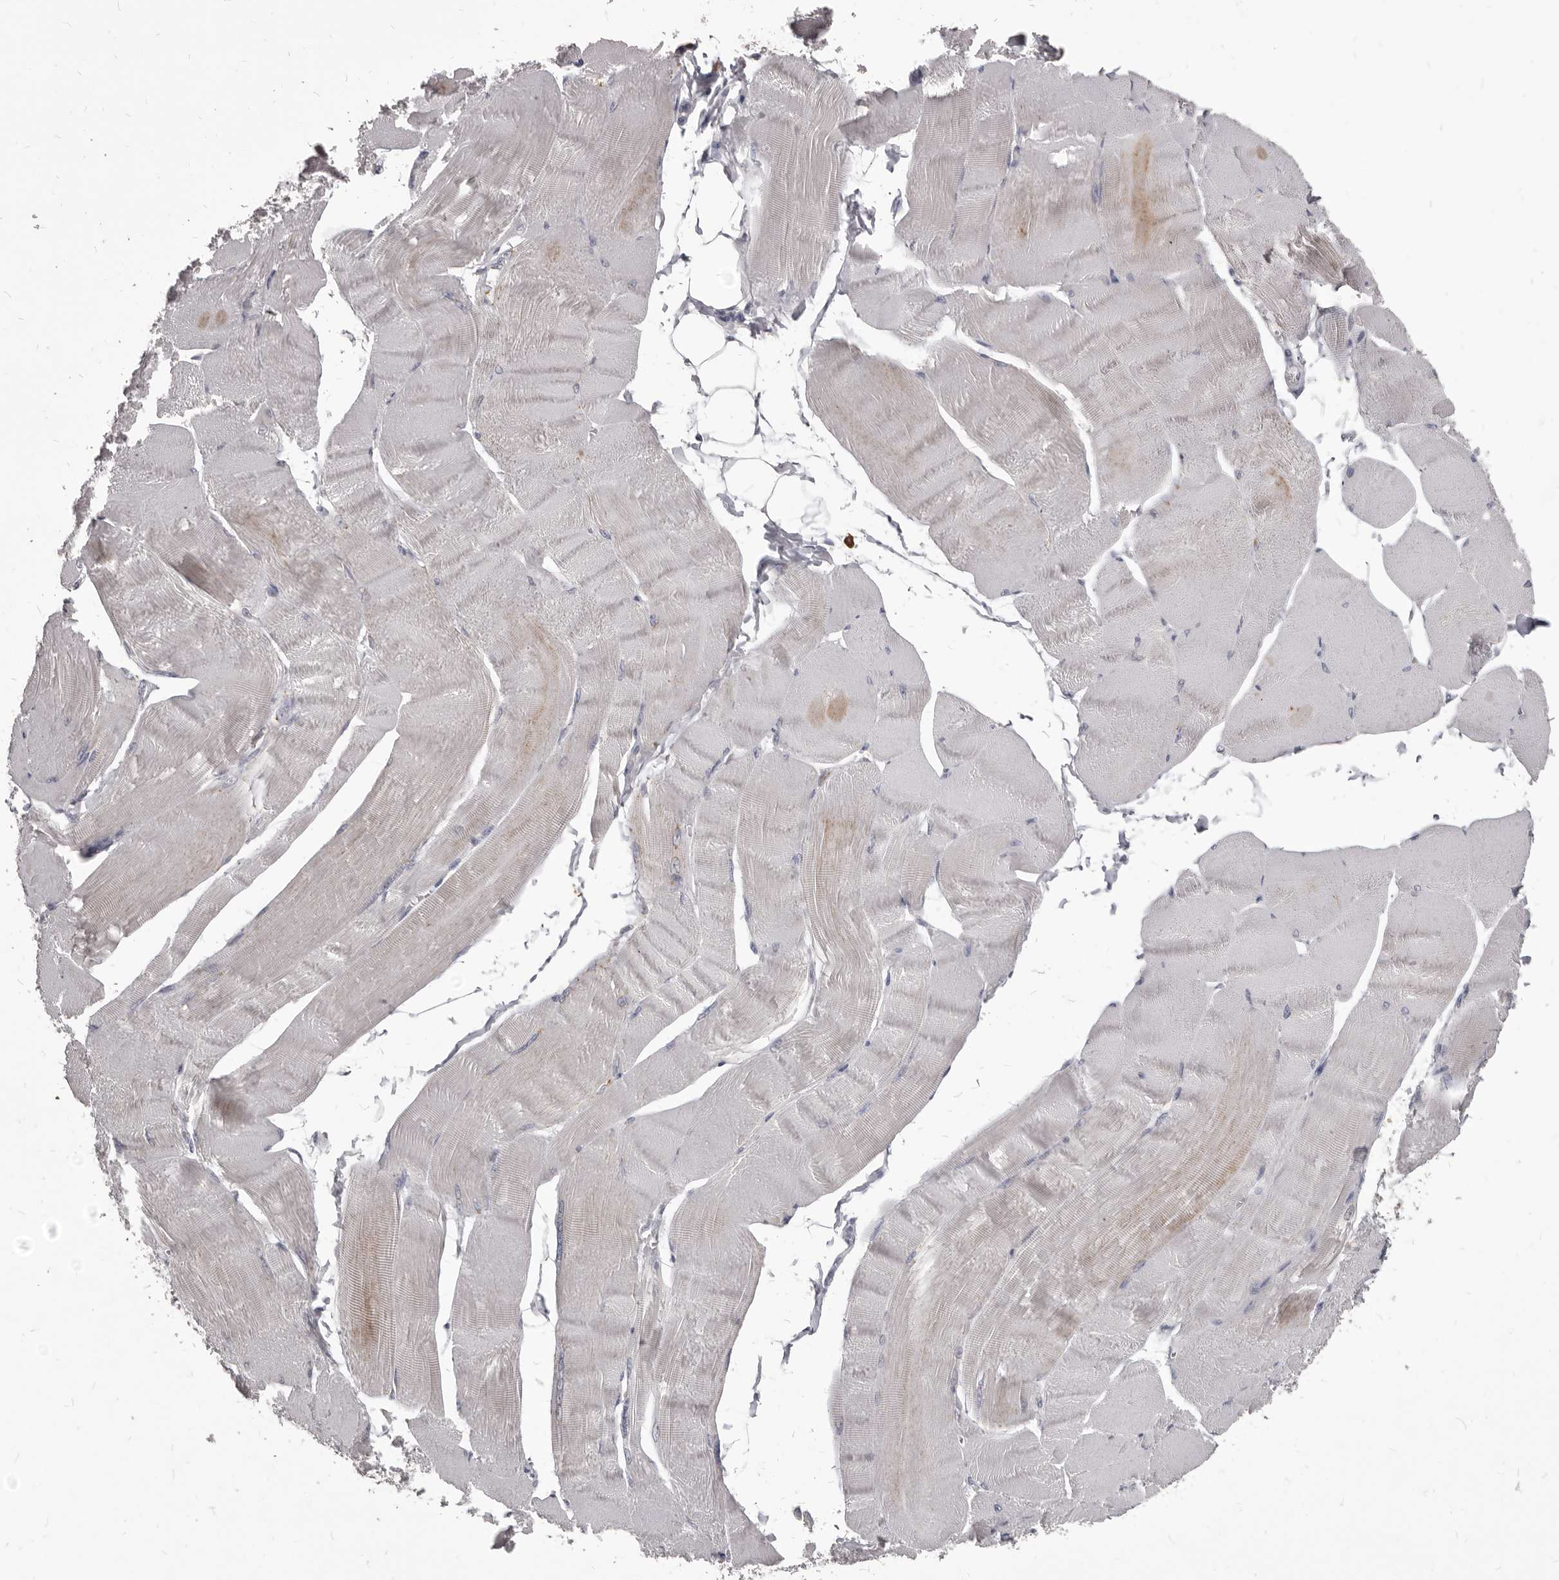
{"staining": {"intensity": "weak", "quantity": "<25%", "location": "cytoplasmic/membranous"}, "tissue": "skeletal muscle", "cell_type": "Myocytes", "image_type": "normal", "snomed": [{"axis": "morphology", "description": "Normal tissue, NOS"}, {"axis": "morphology", "description": "Basal cell carcinoma"}, {"axis": "topography", "description": "Skeletal muscle"}], "caption": "IHC image of unremarkable skeletal muscle: human skeletal muscle stained with DAB (3,3'-diaminobenzidine) exhibits no significant protein staining in myocytes. The staining was performed using DAB (3,3'-diaminobenzidine) to visualize the protein expression in brown, while the nuclei were stained in blue with hematoxylin (Magnification: 20x).", "gene": "PI4K2A", "patient": {"sex": "female", "age": 64}}